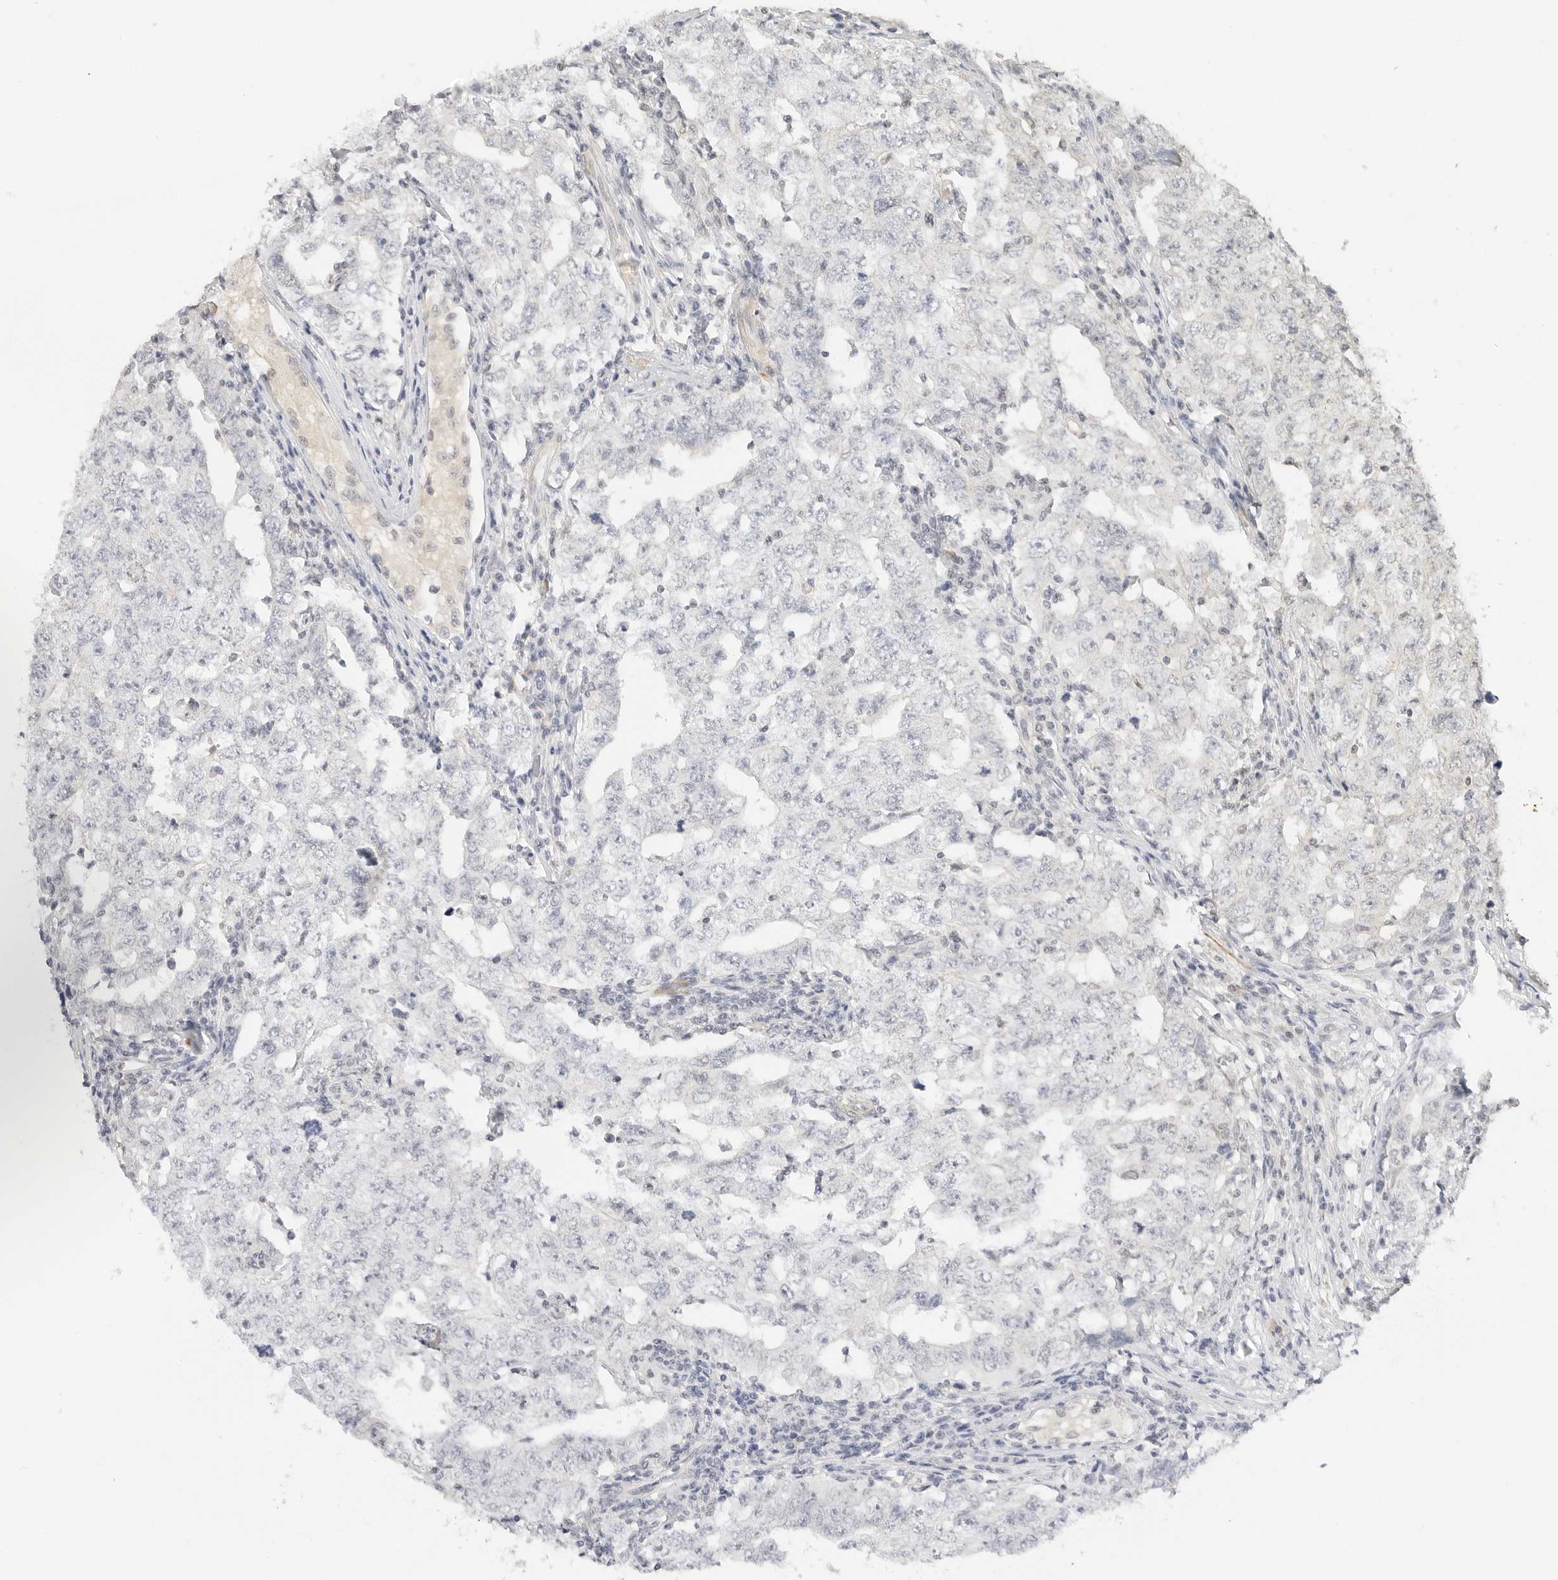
{"staining": {"intensity": "negative", "quantity": "none", "location": "none"}, "tissue": "testis cancer", "cell_type": "Tumor cells", "image_type": "cancer", "snomed": [{"axis": "morphology", "description": "Carcinoma, Embryonal, NOS"}, {"axis": "topography", "description": "Testis"}], "caption": "A micrograph of human embryonal carcinoma (testis) is negative for staining in tumor cells.", "gene": "PCDH19", "patient": {"sex": "male", "age": 26}}